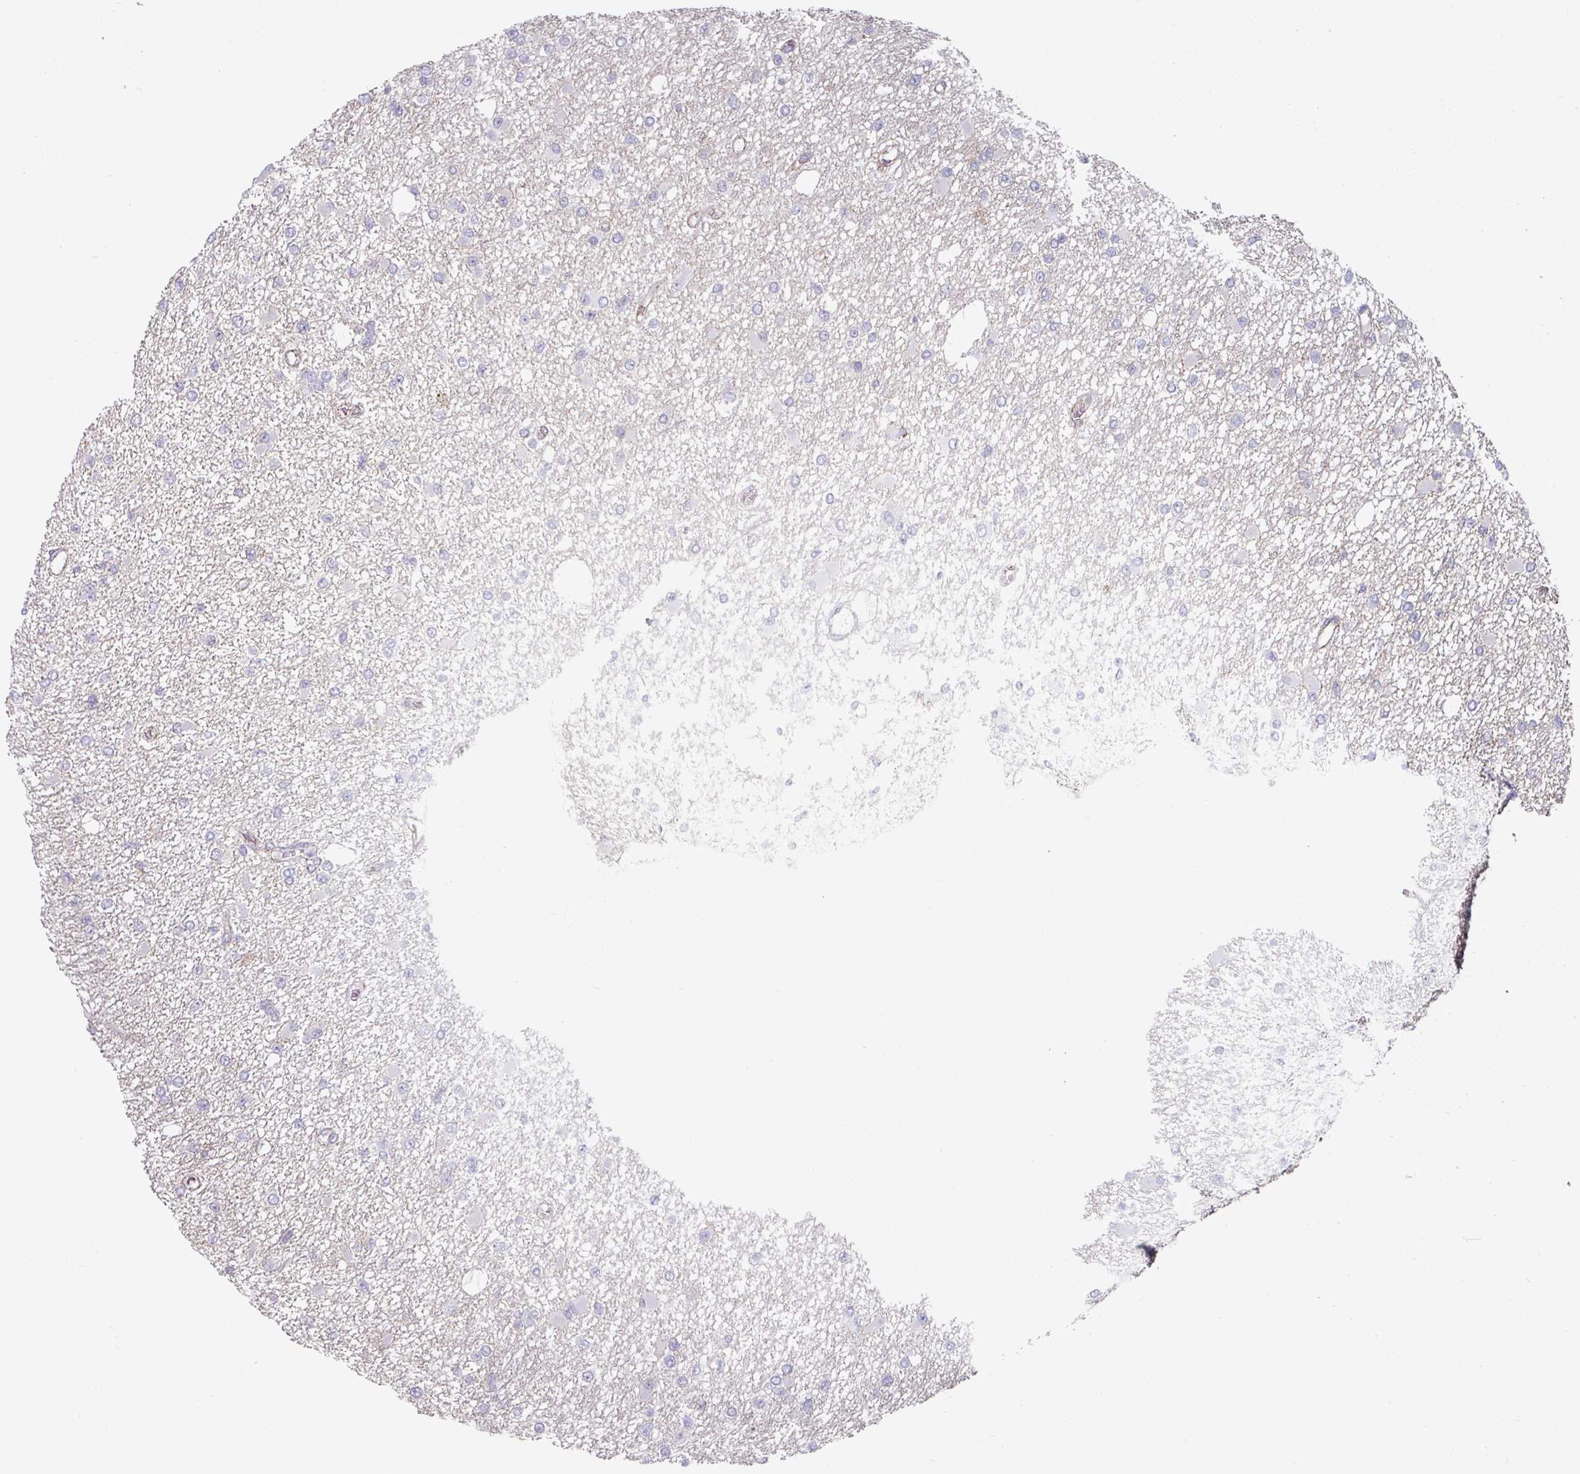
{"staining": {"intensity": "negative", "quantity": "none", "location": "none"}, "tissue": "glioma", "cell_type": "Tumor cells", "image_type": "cancer", "snomed": [{"axis": "morphology", "description": "Glioma, malignant, Low grade"}, {"axis": "topography", "description": "Brain"}], "caption": "DAB (3,3'-diaminobenzidine) immunohistochemical staining of human glioma exhibits no significant positivity in tumor cells.", "gene": "JUP", "patient": {"sex": "female", "age": 22}}